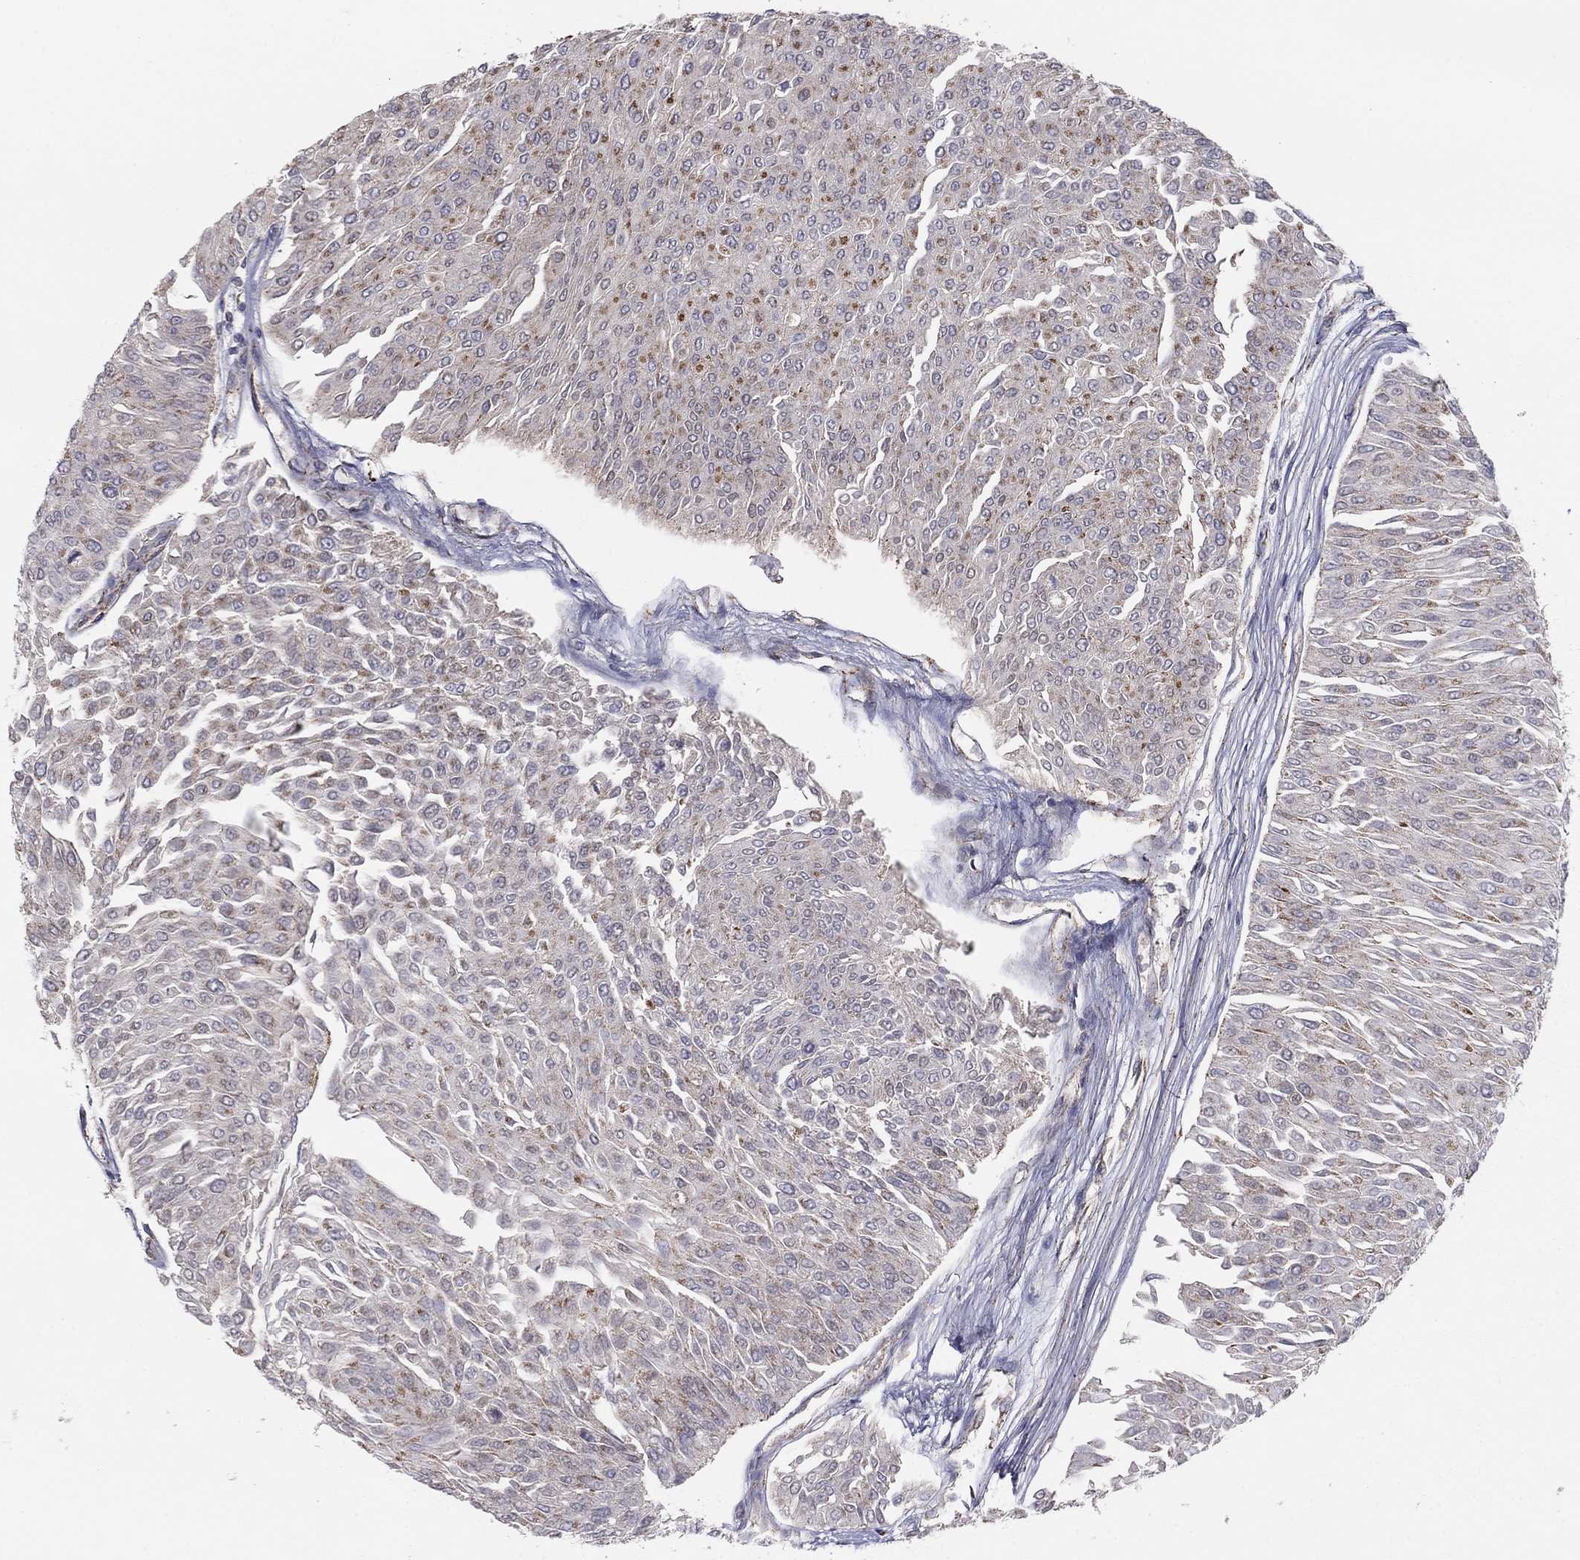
{"staining": {"intensity": "weak", "quantity": "<25%", "location": "cytoplasmic/membranous"}, "tissue": "urothelial cancer", "cell_type": "Tumor cells", "image_type": "cancer", "snomed": [{"axis": "morphology", "description": "Urothelial carcinoma, Low grade"}, {"axis": "topography", "description": "Urinary bladder"}], "caption": "Human urothelial cancer stained for a protein using immunohistochemistry demonstrates no positivity in tumor cells.", "gene": "NDUFV1", "patient": {"sex": "male", "age": 67}}